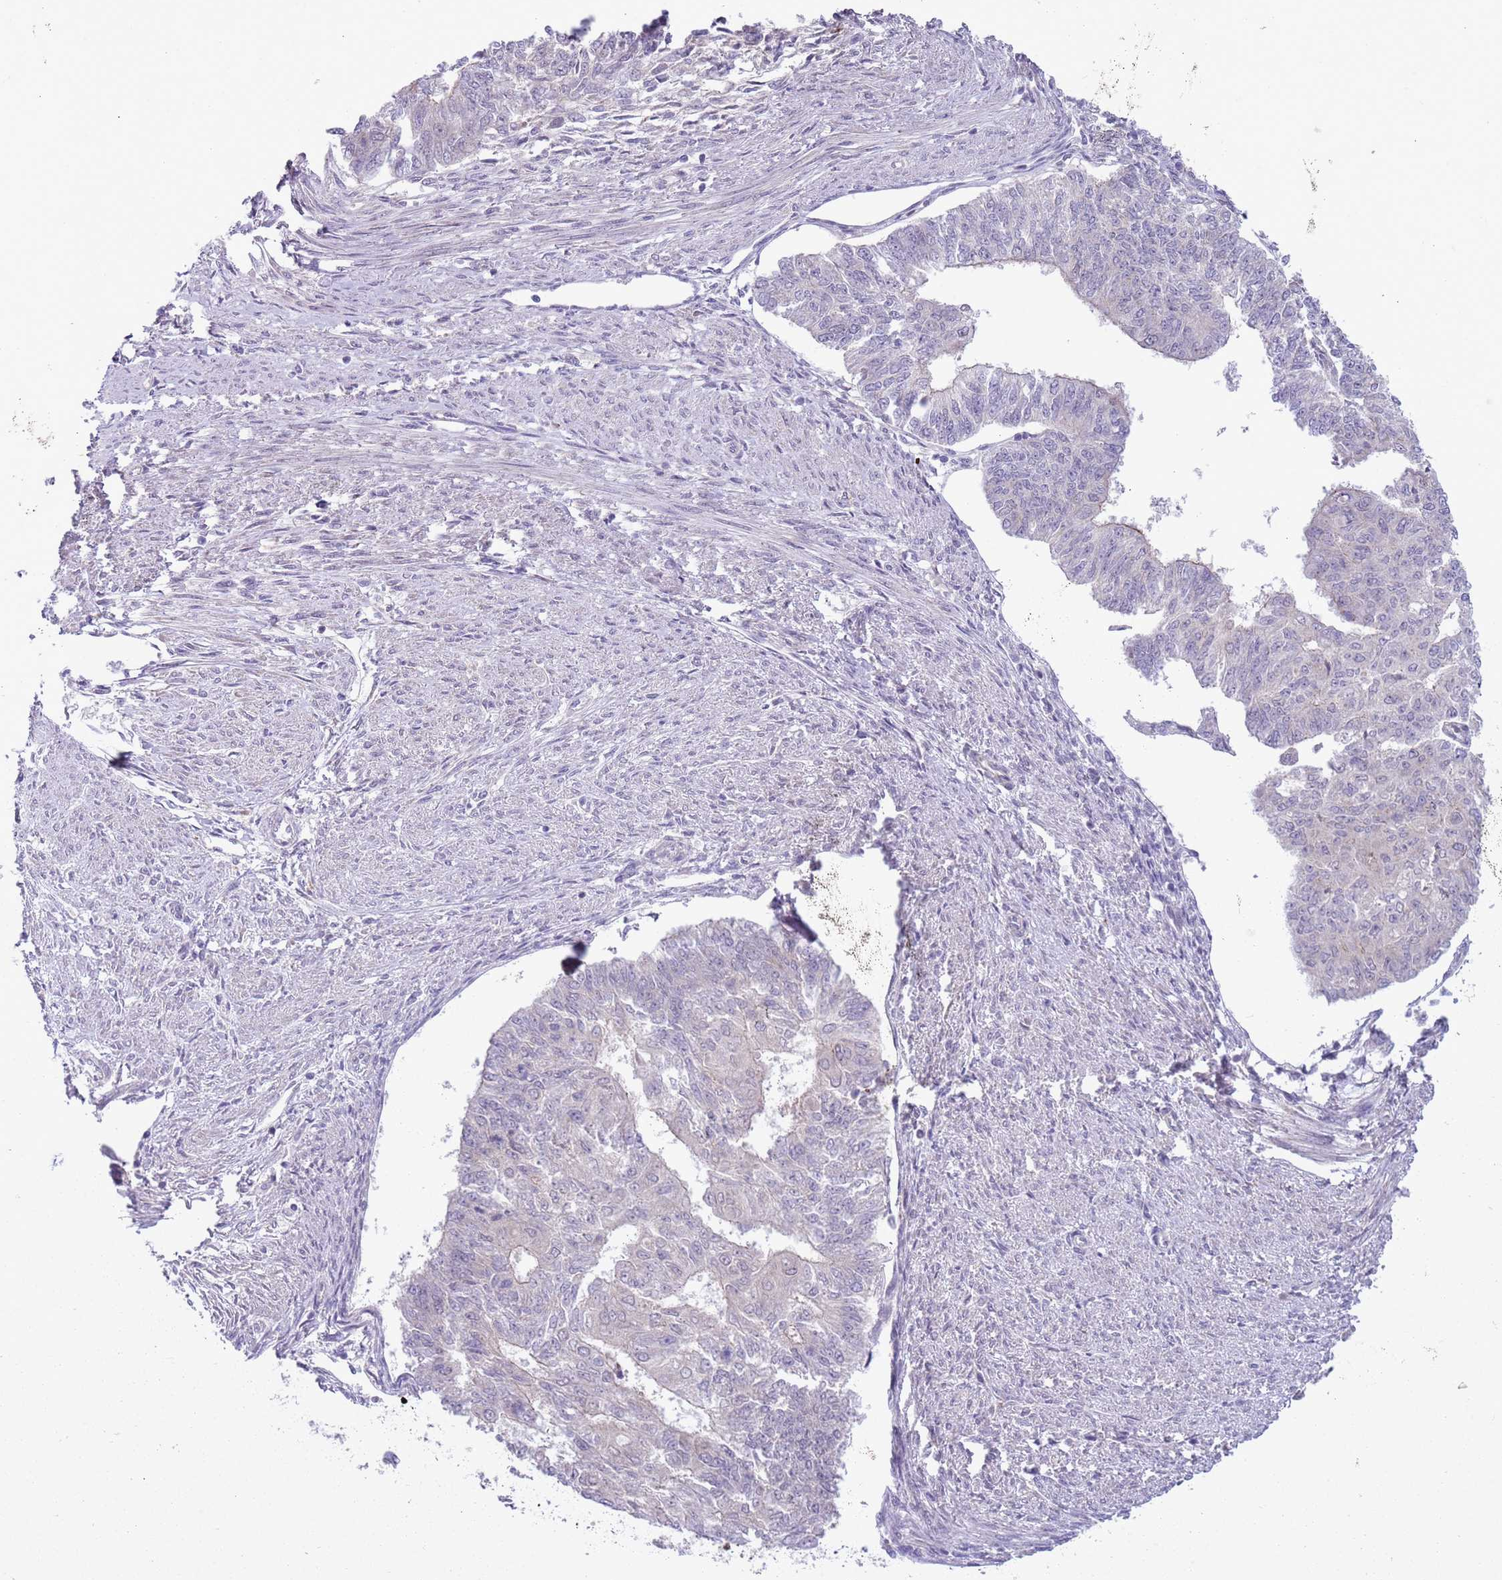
{"staining": {"intensity": "negative", "quantity": "none", "location": "none"}, "tissue": "endometrial cancer", "cell_type": "Tumor cells", "image_type": "cancer", "snomed": [{"axis": "morphology", "description": "Adenocarcinoma, NOS"}, {"axis": "topography", "description": "Endometrium"}], "caption": "High power microscopy image of an IHC histopathology image of endometrial adenocarcinoma, revealing no significant staining in tumor cells.", "gene": "TM2D1", "patient": {"sex": "female", "age": 32}}